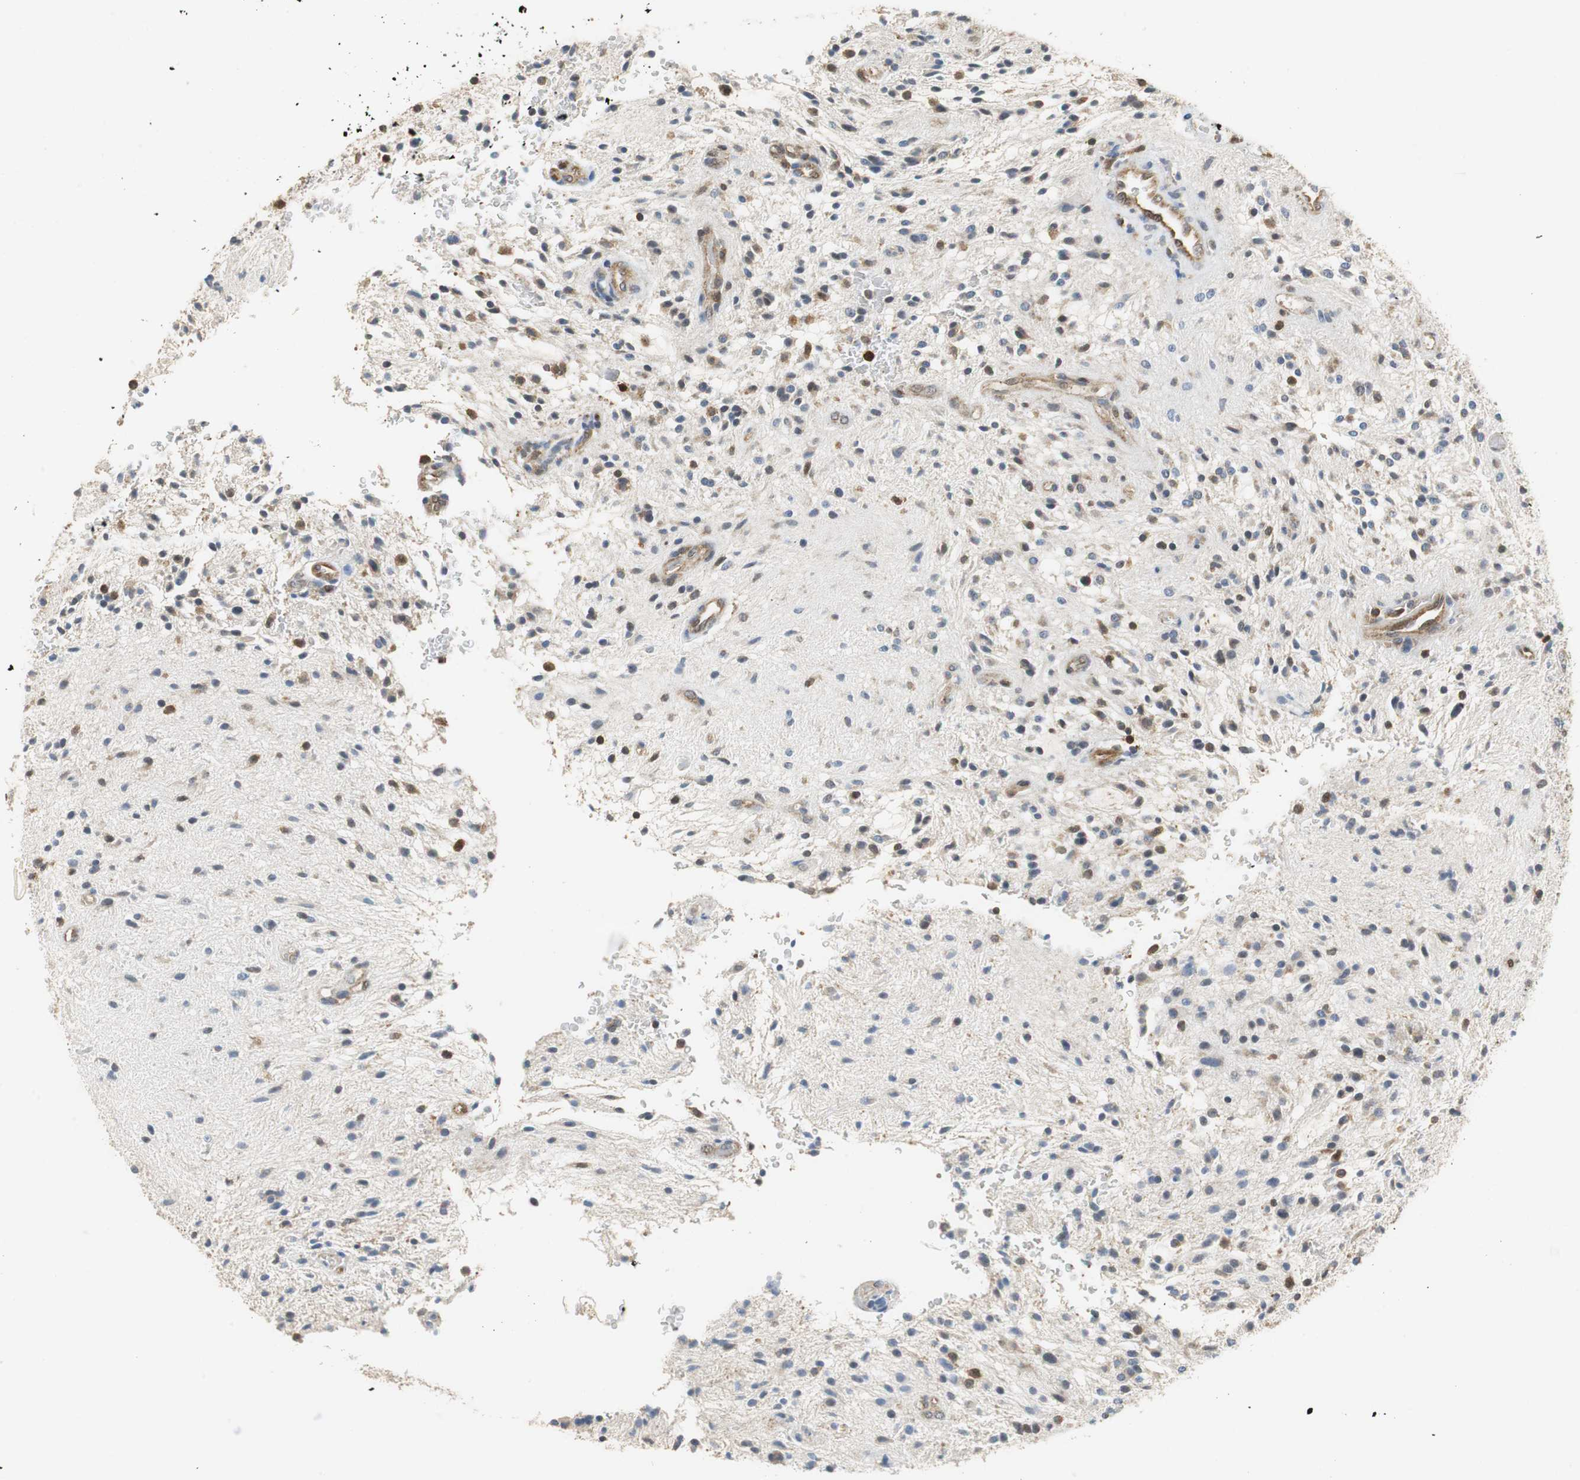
{"staining": {"intensity": "weak", "quantity": "25%-75%", "location": "cytoplasmic/membranous"}, "tissue": "glioma", "cell_type": "Tumor cells", "image_type": "cancer", "snomed": [{"axis": "morphology", "description": "Glioma, malignant, NOS"}, {"axis": "topography", "description": "Cerebellum"}], "caption": "Tumor cells demonstrate weak cytoplasmic/membranous positivity in about 25%-75% of cells in glioma (malignant). (Brightfield microscopy of DAB IHC at high magnification).", "gene": "GSDMD", "patient": {"sex": "female", "age": 10}}